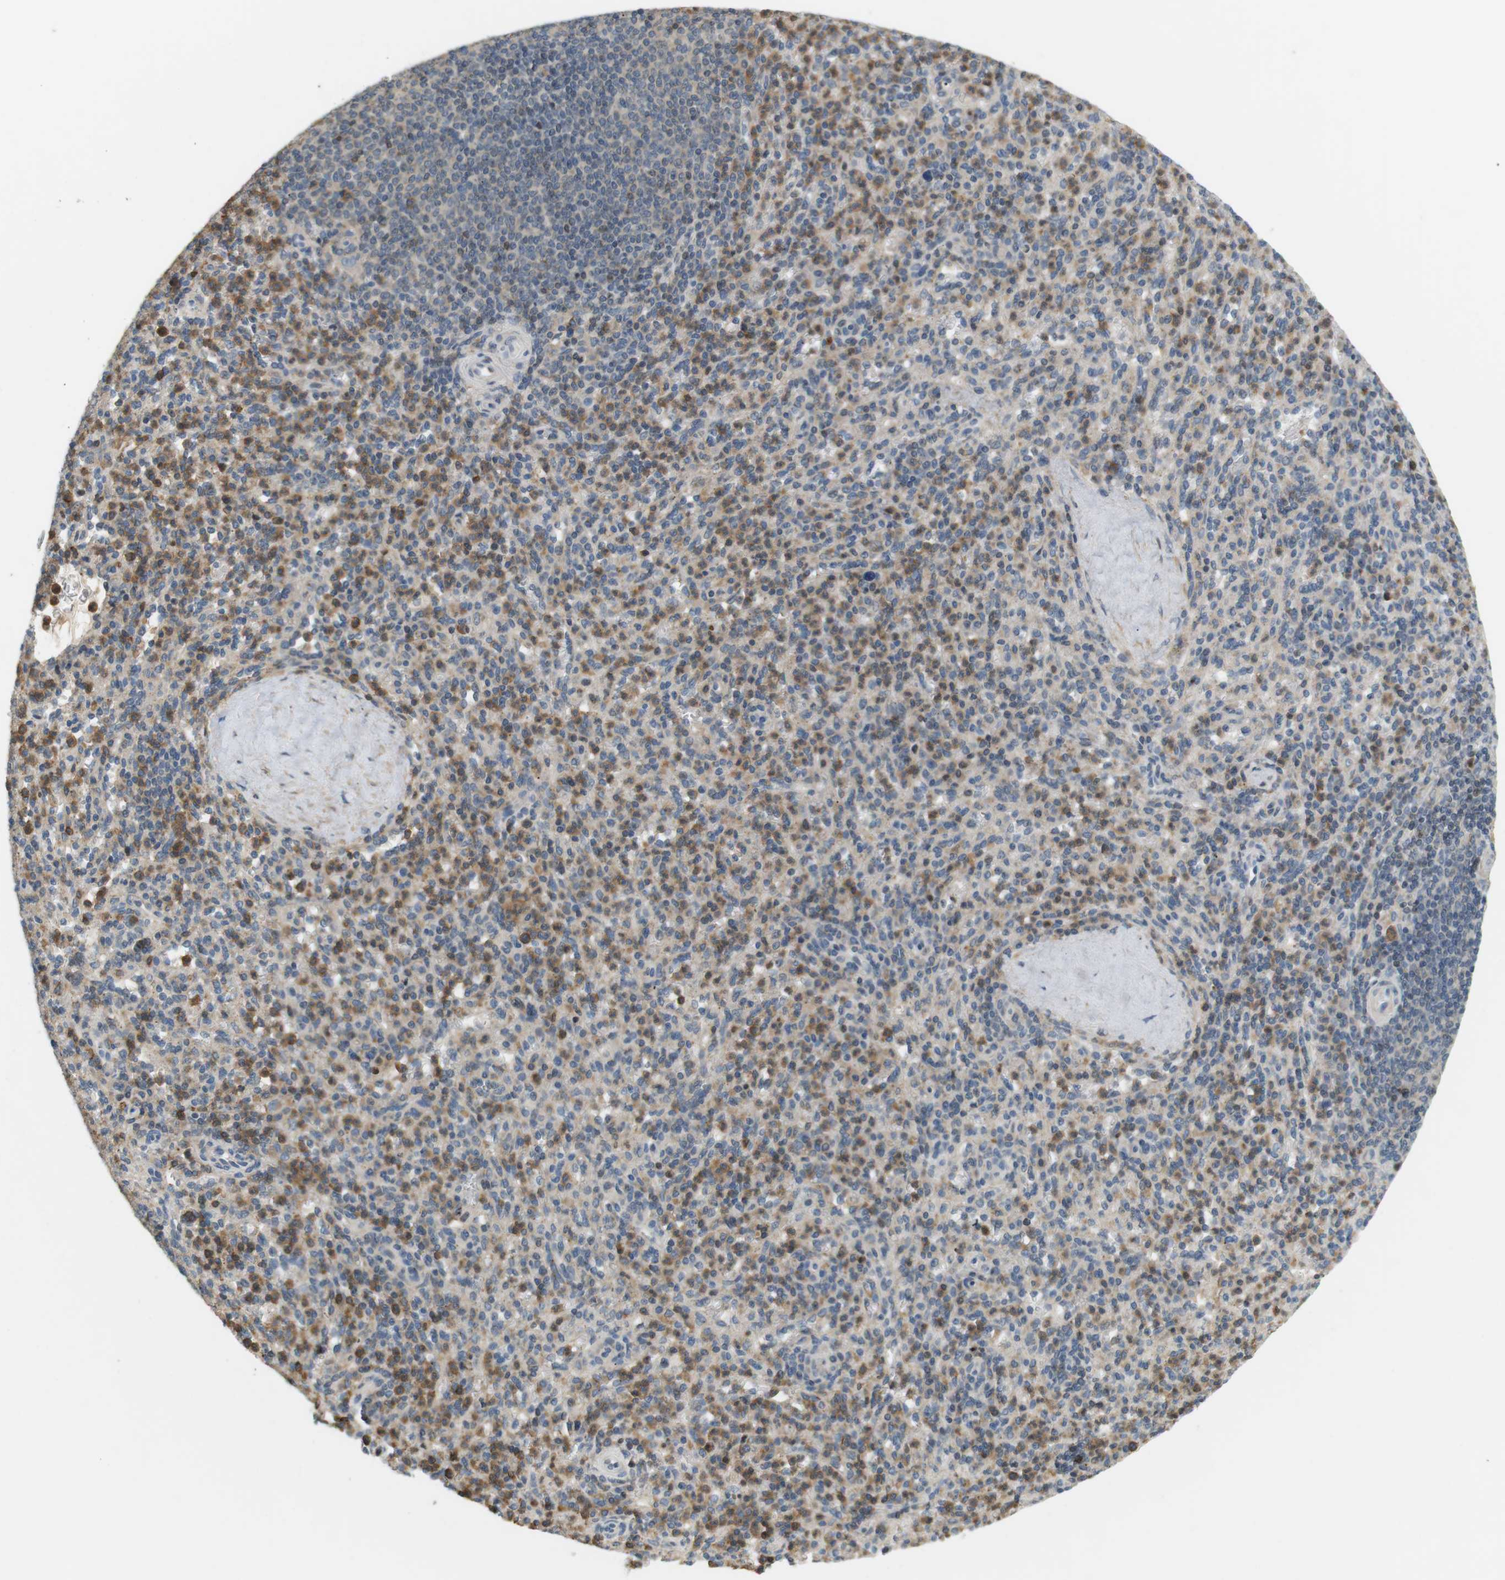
{"staining": {"intensity": "moderate", "quantity": "25%-75%", "location": "cytoplasmic/membranous"}, "tissue": "spleen", "cell_type": "Cells in red pulp", "image_type": "normal", "snomed": [{"axis": "morphology", "description": "Normal tissue, NOS"}, {"axis": "topography", "description": "Spleen"}], "caption": "Human spleen stained with a brown dye demonstrates moderate cytoplasmic/membranous positive positivity in approximately 25%-75% of cells in red pulp.", "gene": "P2RY1", "patient": {"sex": "male", "age": 36}}